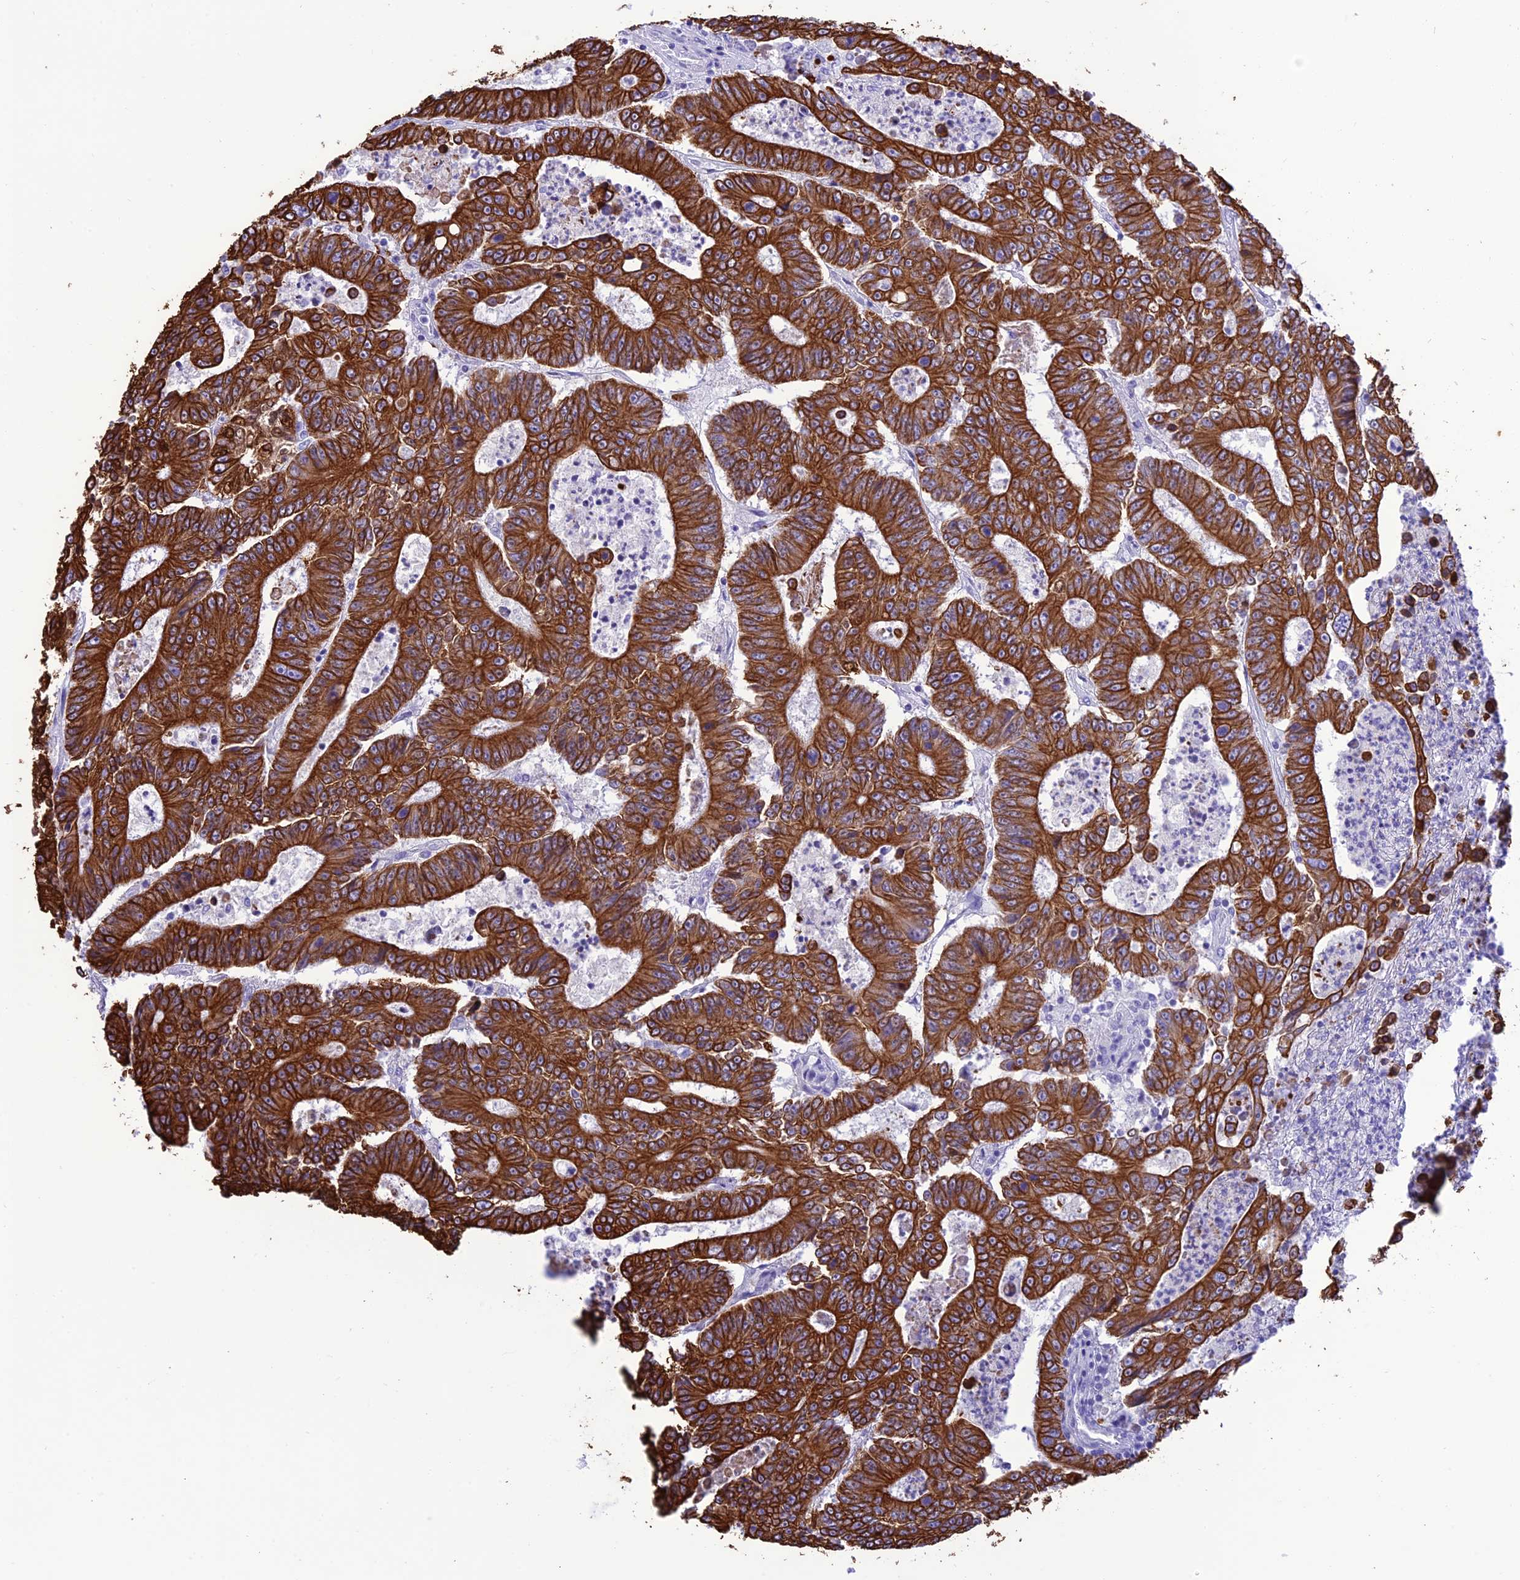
{"staining": {"intensity": "strong", "quantity": ">75%", "location": "cytoplasmic/membranous"}, "tissue": "colorectal cancer", "cell_type": "Tumor cells", "image_type": "cancer", "snomed": [{"axis": "morphology", "description": "Adenocarcinoma, NOS"}, {"axis": "topography", "description": "Colon"}], "caption": "Protein positivity by immunohistochemistry reveals strong cytoplasmic/membranous expression in approximately >75% of tumor cells in colorectal cancer (adenocarcinoma).", "gene": "VPS52", "patient": {"sex": "male", "age": 83}}